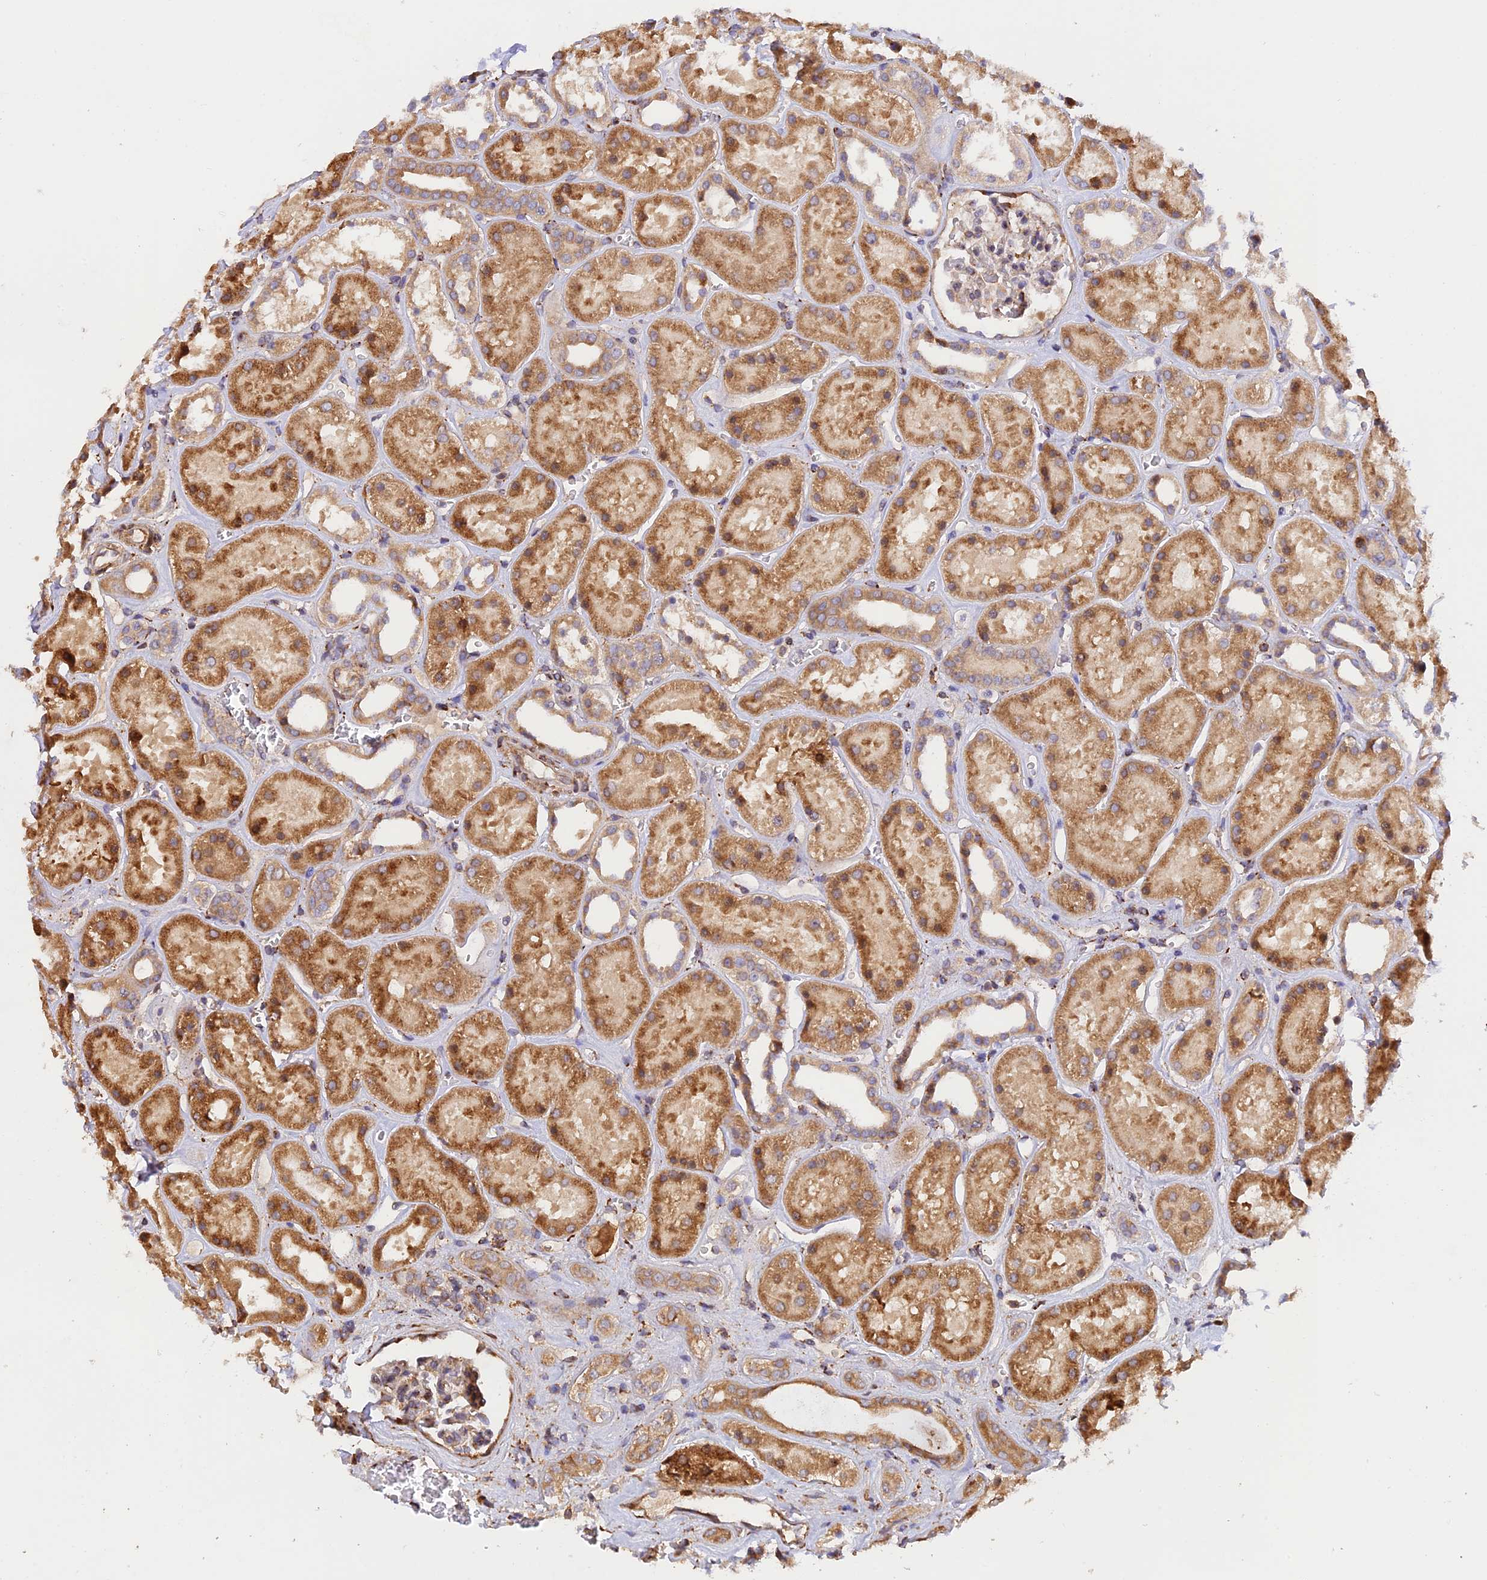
{"staining": {"intensity": "moderate", "quantity": "<25%", "location": "cytoplasmic/membranous"}, "tissue": "kidney", "cell_type": "Cells in glomeruli", "image_type": "normal", "snomed": [{"axis": "morphology", "description": "Normal tissue, NOS"}, {"axis": "topography", "description": "Kidney"}], "caption": "High-magnification brightfield microscopy of unremarkable kidney stained with DAB (3,3'-diaminobenzidine) (brown) and counterstained with hematoxylin (blue). cells in glomeruli exhibit moderate cytoplasmic/membranous positivity is present in about<25% of cells. The staining is performed using DAB brown chromogen to label protein expression. The nuclei are counter-stained blue using hematoxylin.", "gene": "RPL5", "patient": {"sex": "female", "age": 41}}